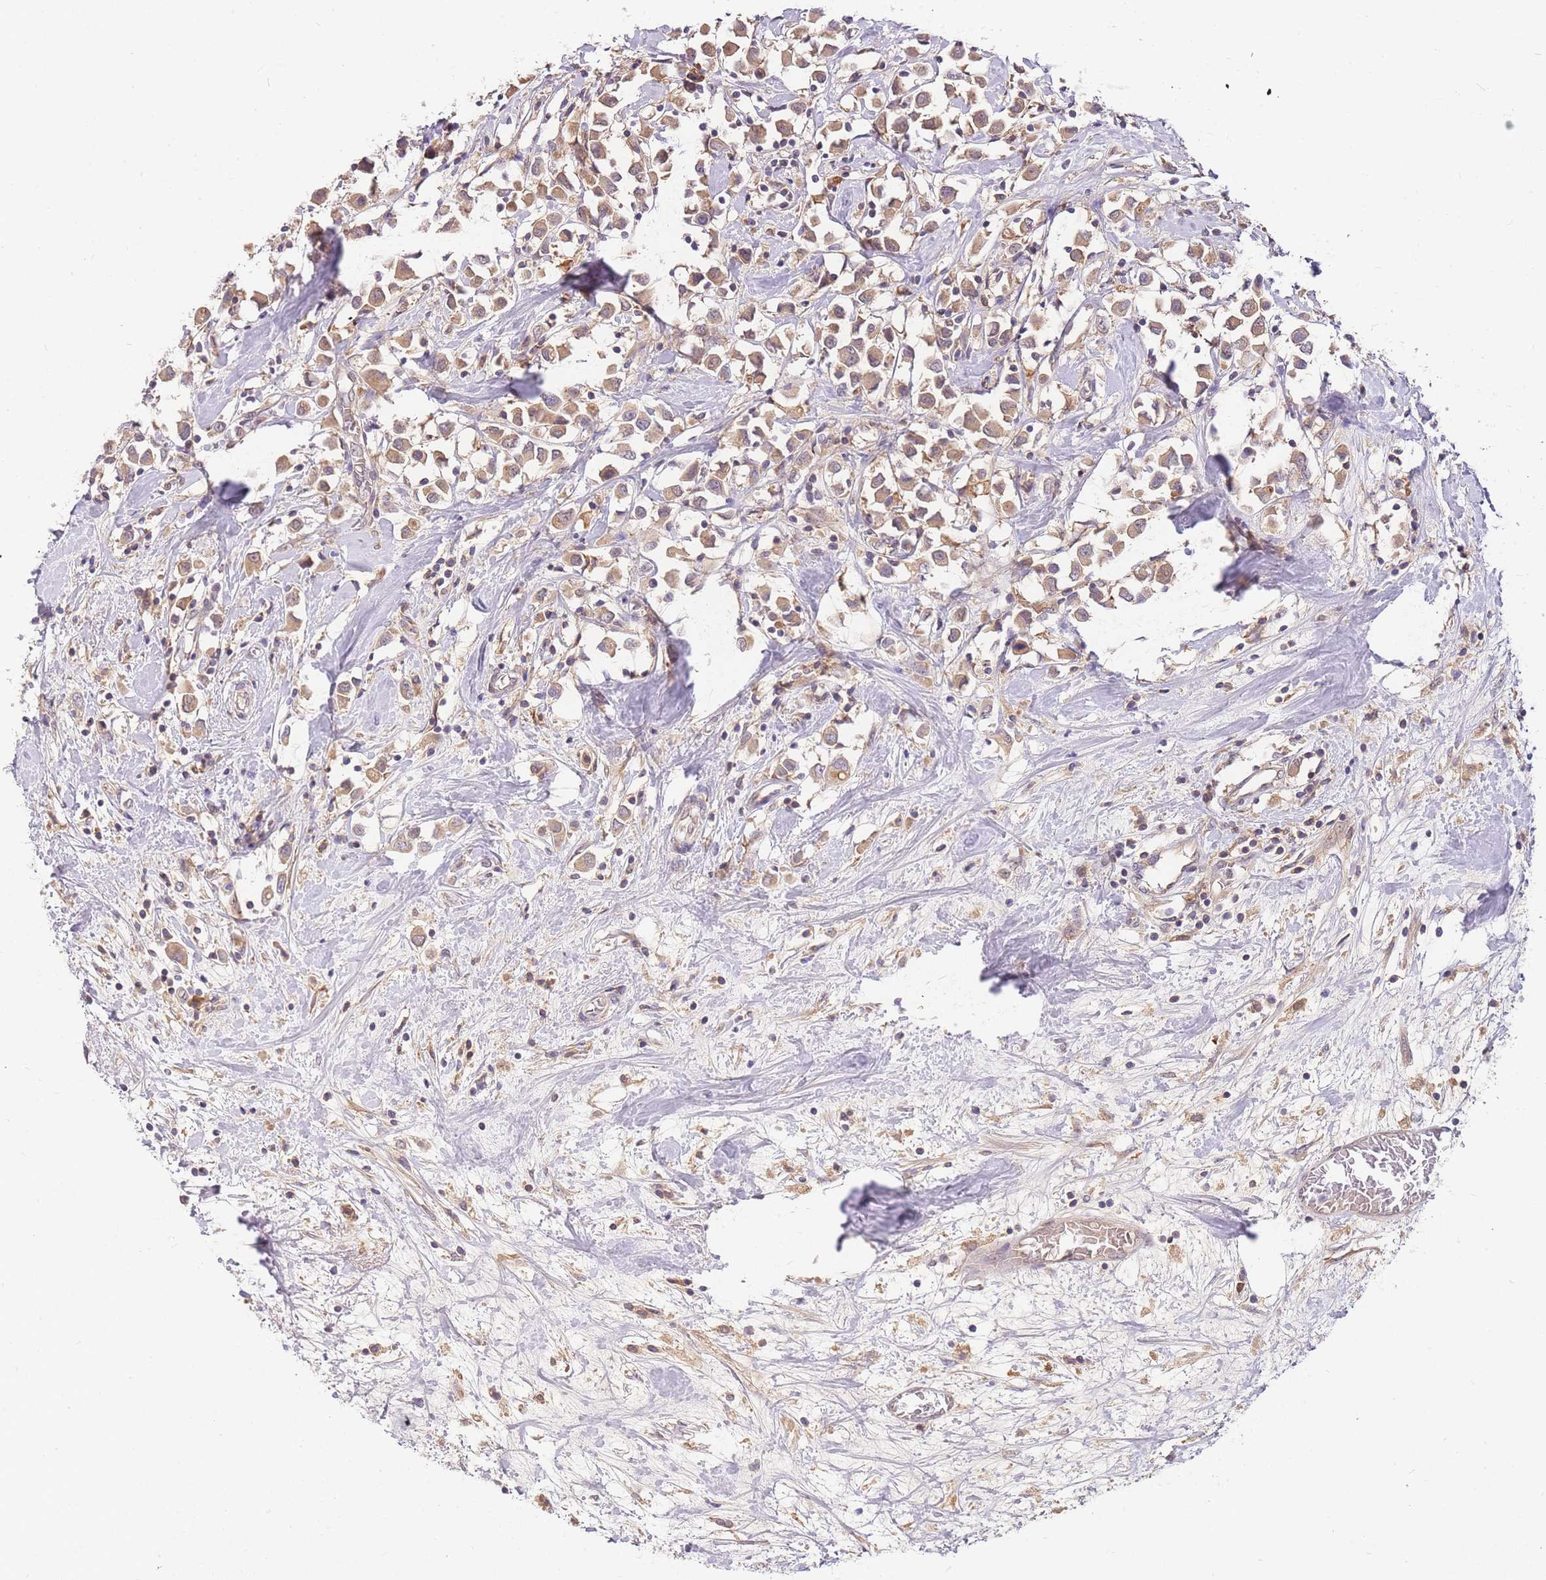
{"staining": {"intensity": "moderate", "quantity": ">75%", "location": "cytoplasmic/membranous"}, "tissue": "breast cancer", "cell_type": "Tumor cells", "image_type": "cancer", "snomed": [{"axis": "morphology", "description": "Duct carcinoma"}, {"axis": "topography", "description": "Breast"}], "caption": "IHC photomicrograph of neoplastic tissue: human infiltrating ductal carcinoma (breast) stained using IHC exhibits medium levels of moderate protein expression localized specifically in the cytoplasmic/membranous of tumor cells, appearing as a cytoplasmic/membranous brown color.", "gene": "ZNF577", "patient": {"sex": "female", "age": 61}}